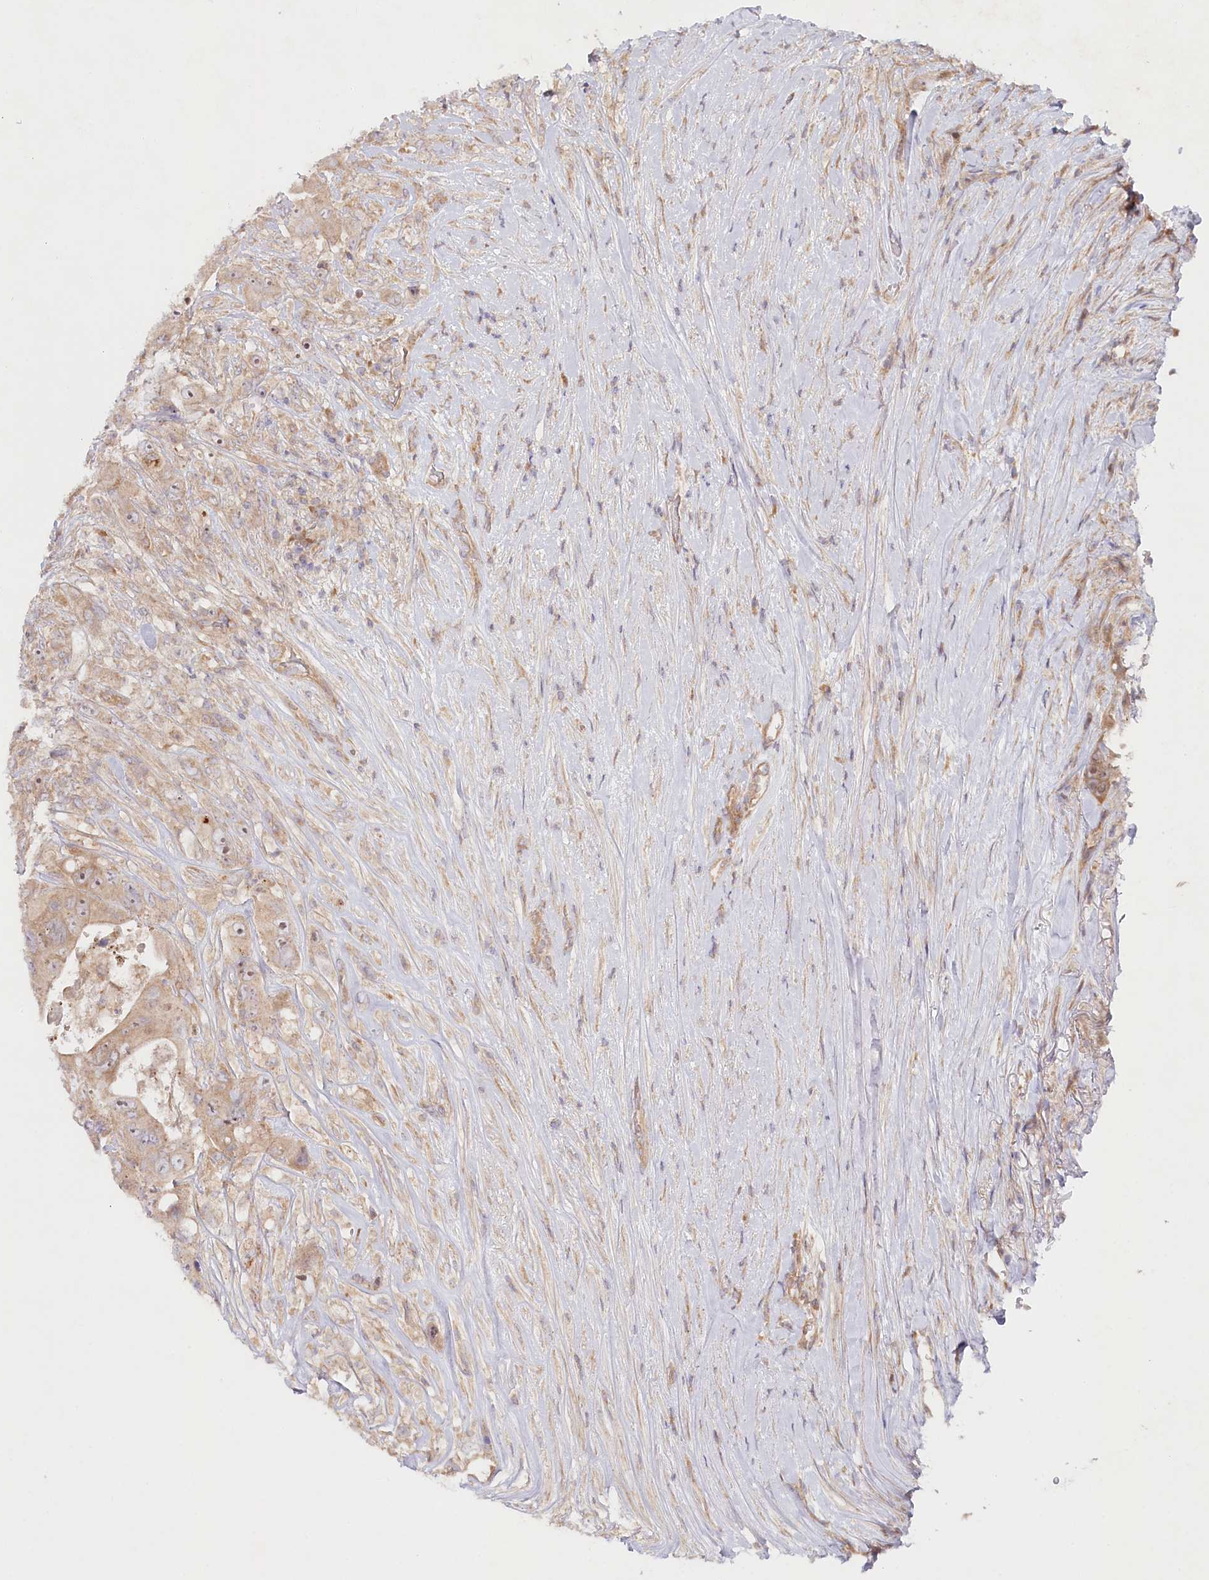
{"staining": {"intensity": "weak", "quantity": ">75%", "location": "cytoplasmic/membranous"}, "tissue": "colorectal cancer", "cell_type": "Tumor cells", "image_type": "cancer", "snomed": [{"axis": "morphology", "description": "Adenocarcinoma, NOS"}, {"axis": "topography", "description": "Colon"}], "caption": "IHC of human colorectal cancer exhibits low levels of weak cytoplasmic/membranous positivity in approximately >75% of tumor cells.", "gene": "TNIP1", "patient": {"sex": "female", "age": 46}}